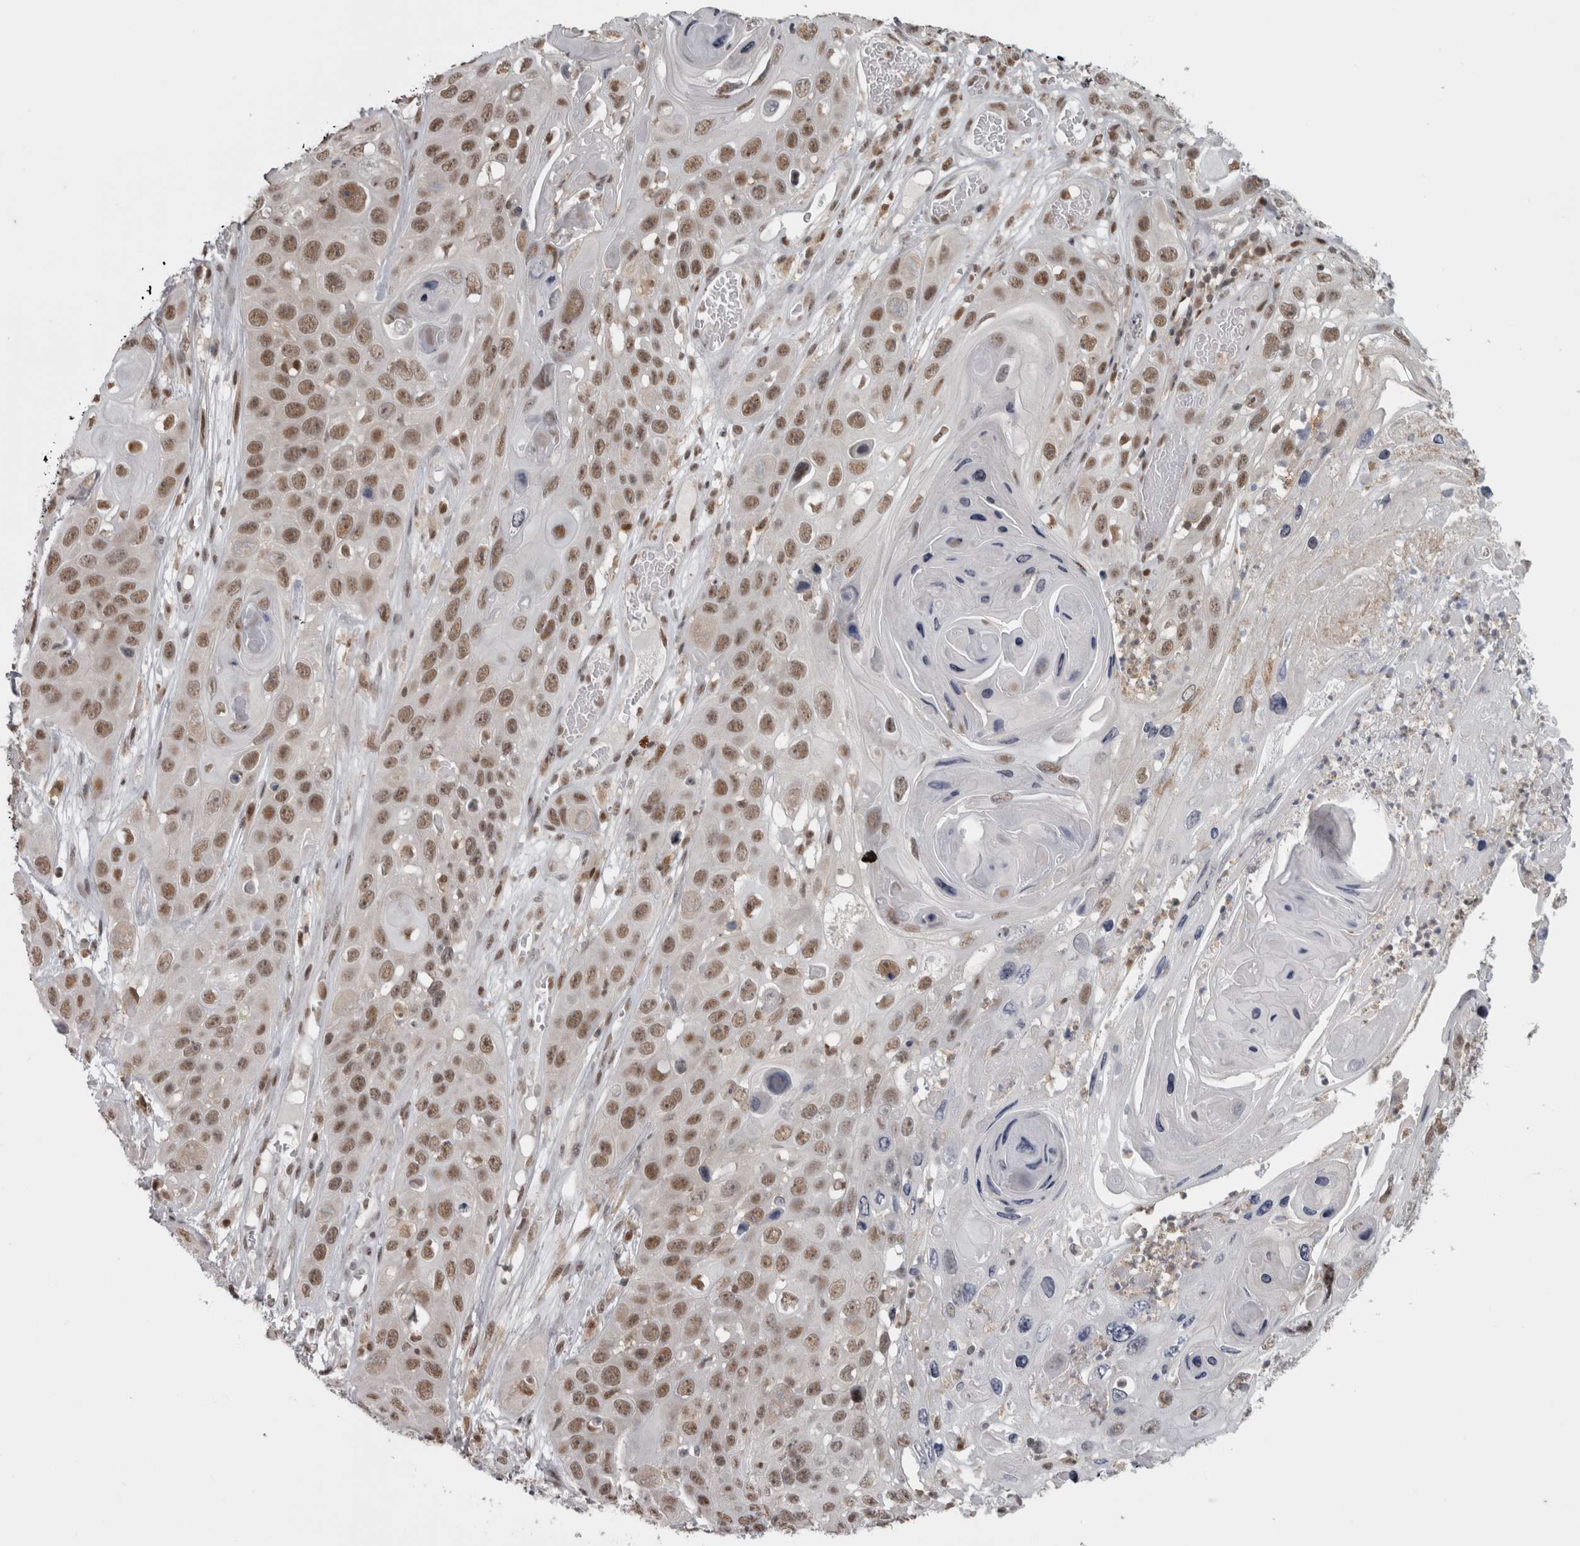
{"staining": {"intensity": "moderate", "quantity": ">75%", "location": "nuclear"}, "tissue": "skin cancer", "cell_type": "Tumor cells", "image_type": "cancer", "snomed": [{"axis": "morphology", "description": "Squamous cell carcinoma, NOS"}, {"axis": "topography", "description": "Skin"}], "caption": "IHC micrograph of neoplastic tissue: squamous cell carcinoma (skin) stained using immunohistochemistry displays medium levels of moderate protein expression localized specifically in the nuclear of tumor cells, appearing as a nuclear brown color.", "gene": "MICU3", "patient": {"sex": "male", "age": 55}}